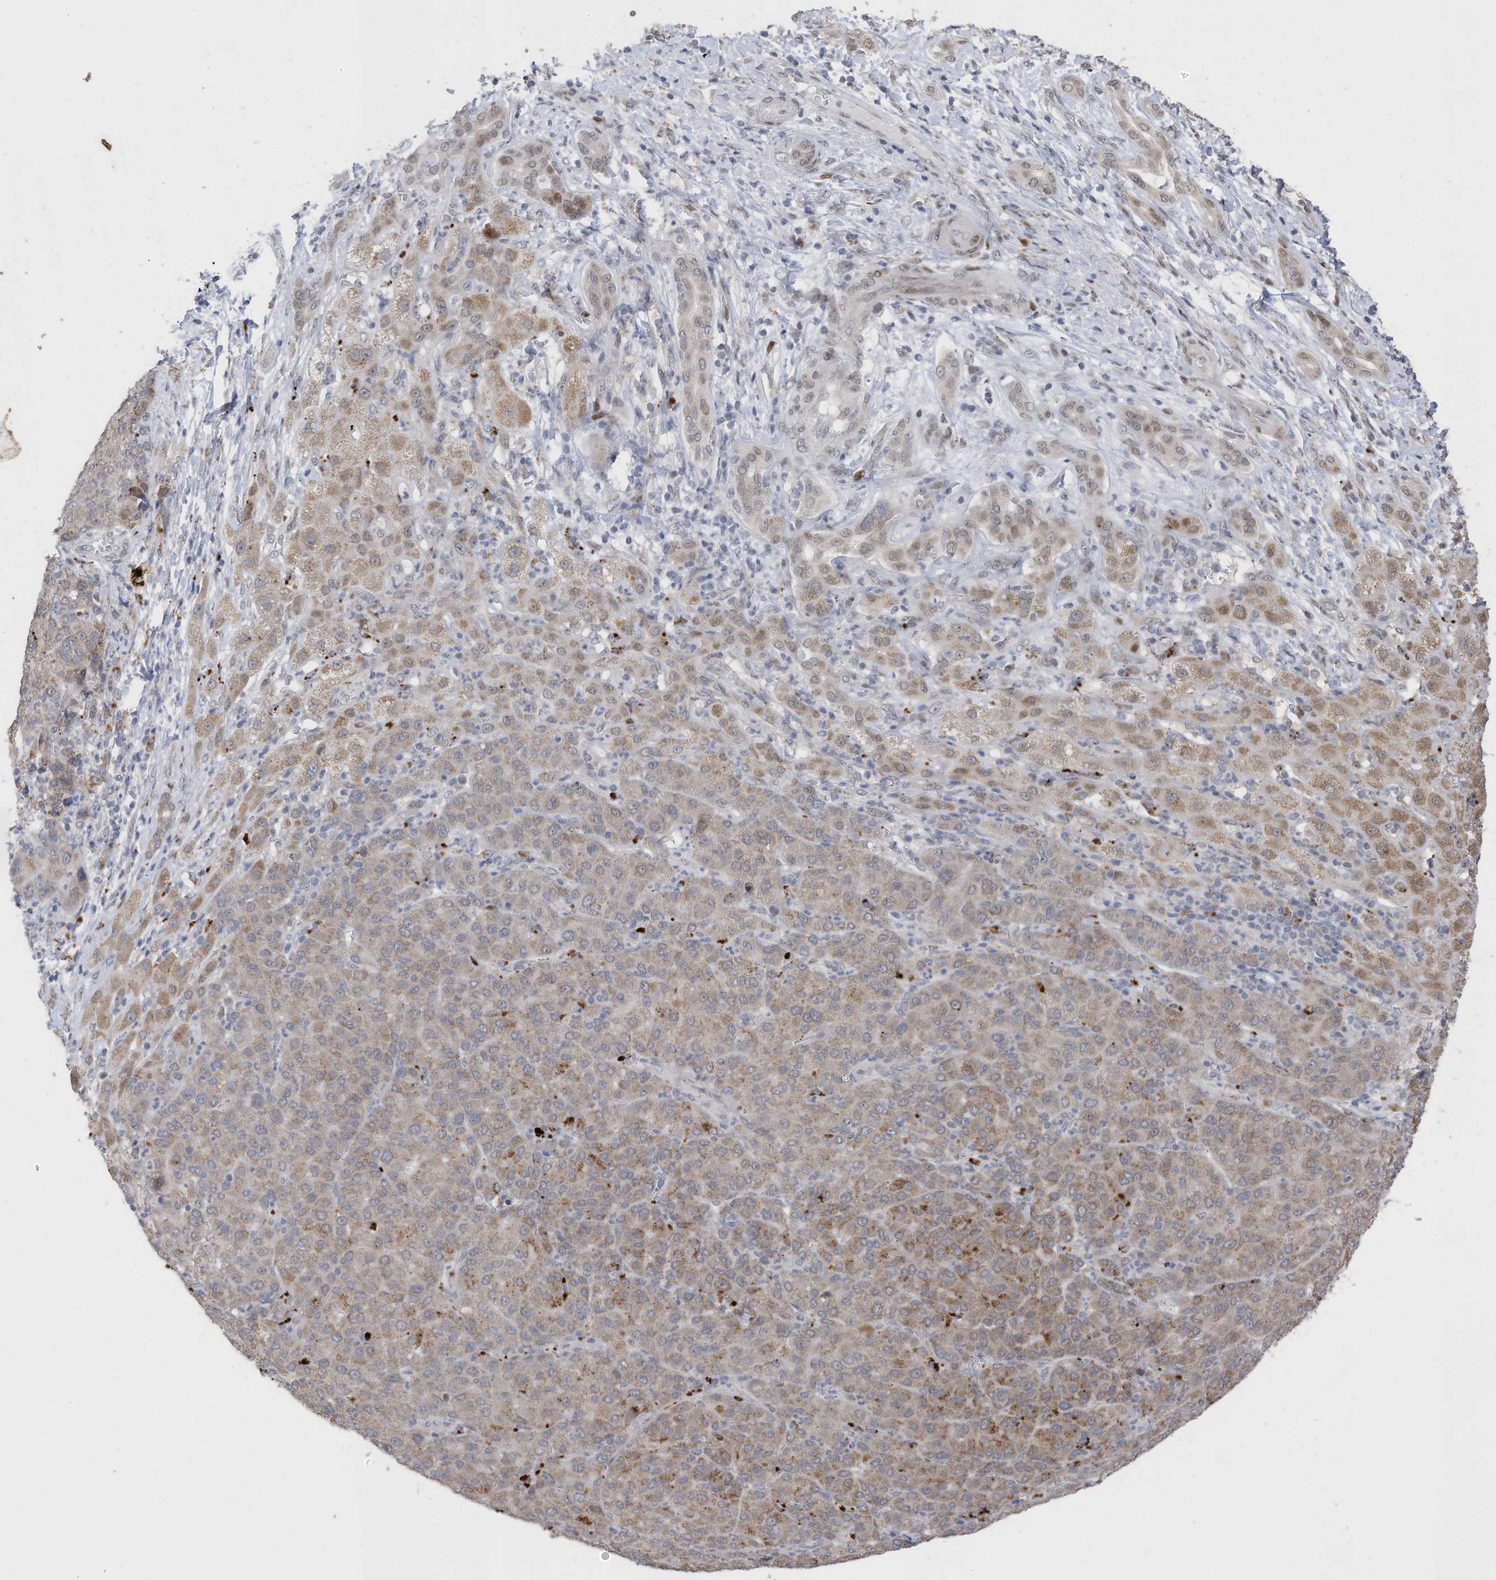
{"staining": {"intensity": "moderate", "quantity": "<25%", "location": "cytoplasmic/membranous"}, "tissue": "liver cancer", "cell_type": "Tumor cells", "image_type": "cancer", "snomed": [{"axis": "morphology", "description": "Carcinoma, Hepatocellular, NOS"}, {"axis": "topography", "description": "Liver"}], "caption": "IHC photomicrograph of neoplastic tissue: human liver cancer (hepatocellular carcinoma) stained using IHC demonstrates low levels of moderate protein expression localized specifically in the cytoplasmic/membranous of tumor cells, appearing as a cytoplasmic/membranous brown color.", "gene": "RABL3", "patient": {"sex": "male", "age": 65}}